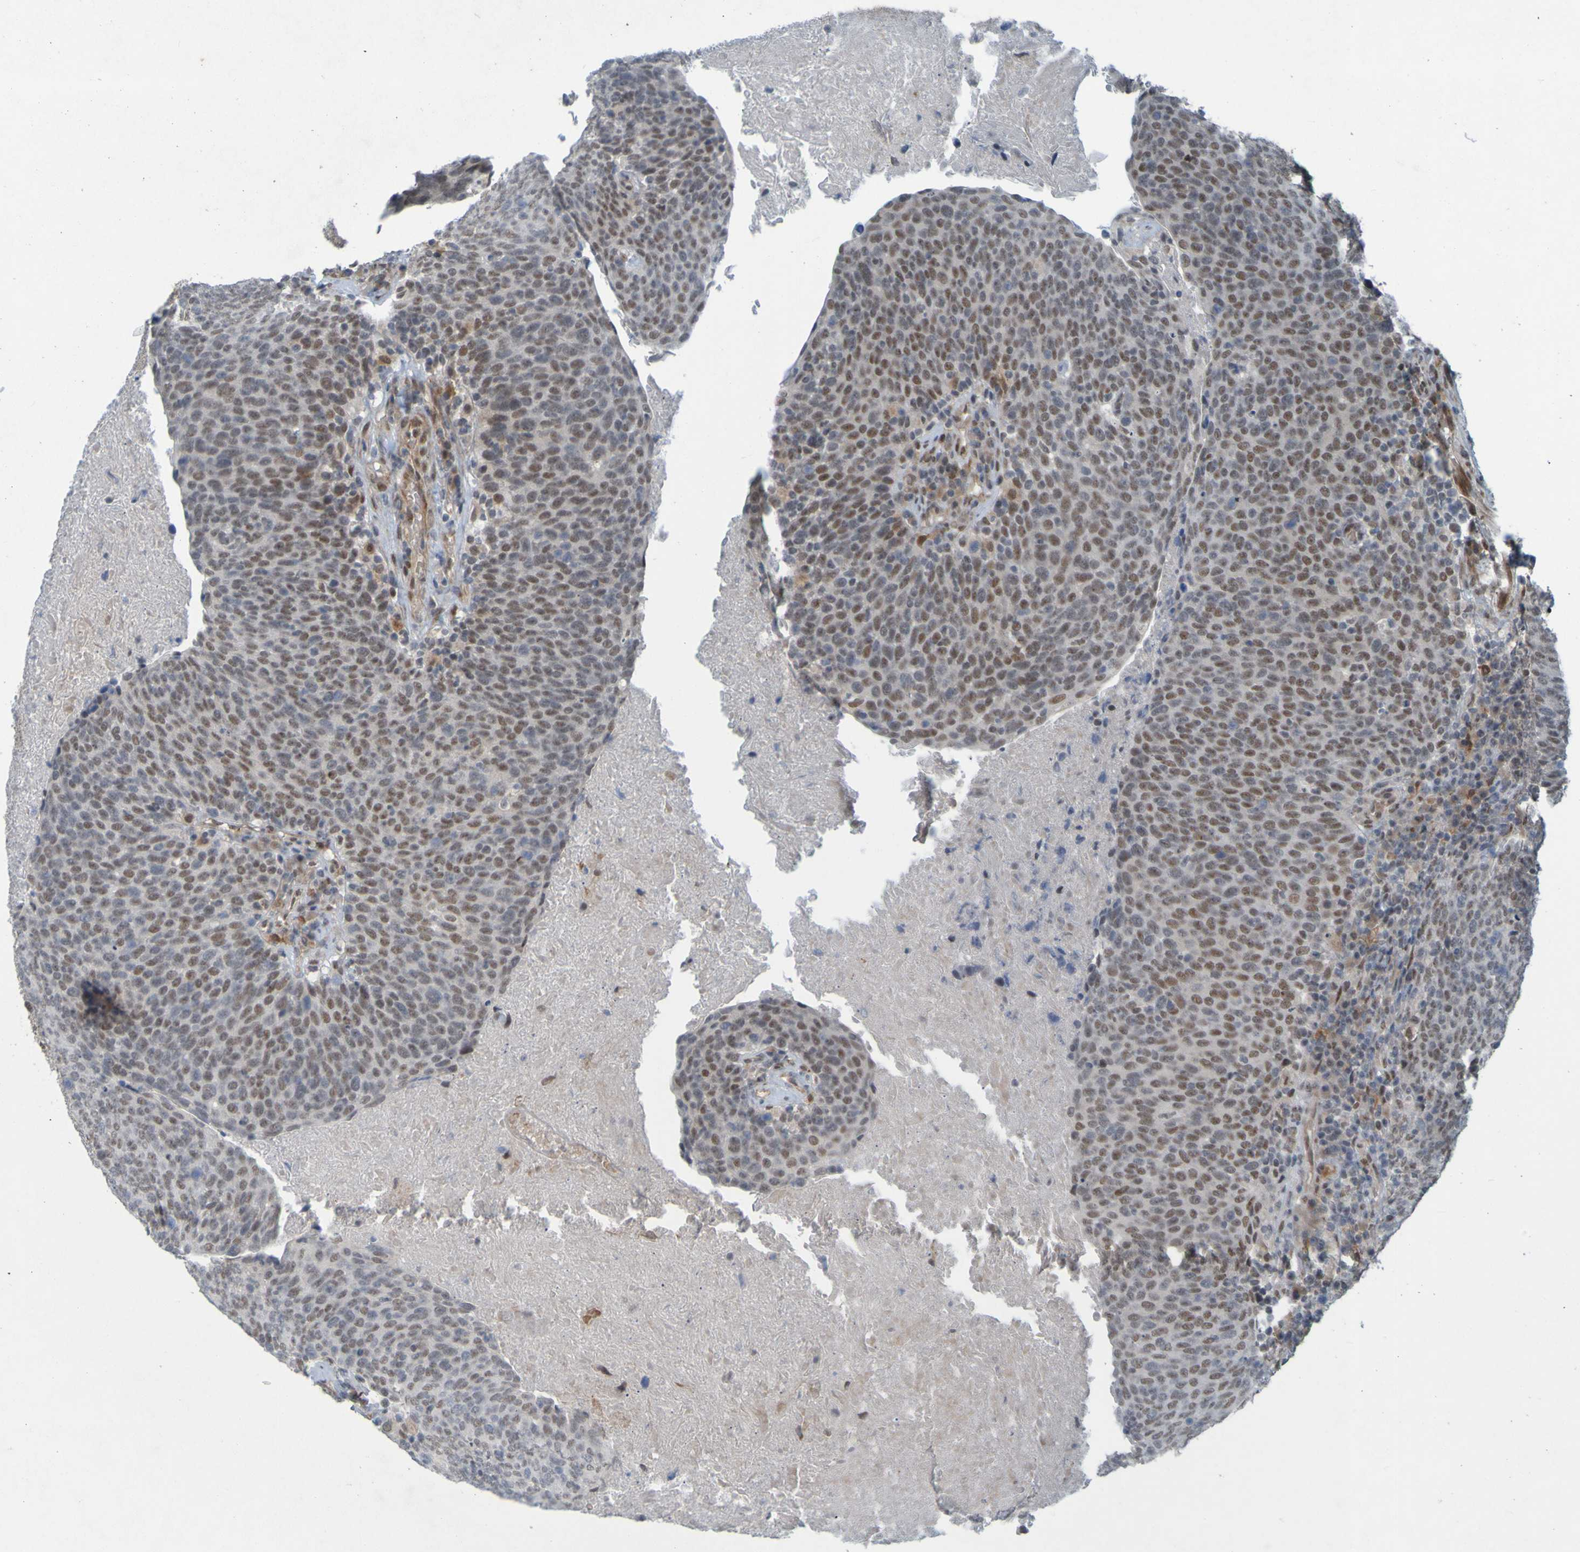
{"staining": {"intensity": "moderate", "quantity": ">75%", "location": "nuclear"}, "tissue": "head and neck cancer", "cell_type": "Tumor cells", "image_type": "cancer", "snomed": [{"axis": "morphology", "description": "Squamous cell carcinoma, NOS"}, {"axis": "morphology", "description": "Squamous cell carcinoma, metastatic, NOS"}, {"axis": "topography", "description": "Lymph node"}, {"axis": "topography", "description": "Head-Neck"}], "caption": "This is a micrograph of immunohistochemistry (IHC) staining of head and neck cancer, which shows moderate staining in the nuclear of tumor cells.", "gene": "MCPH1", "patient": {"sex": "male", "age": 62}}